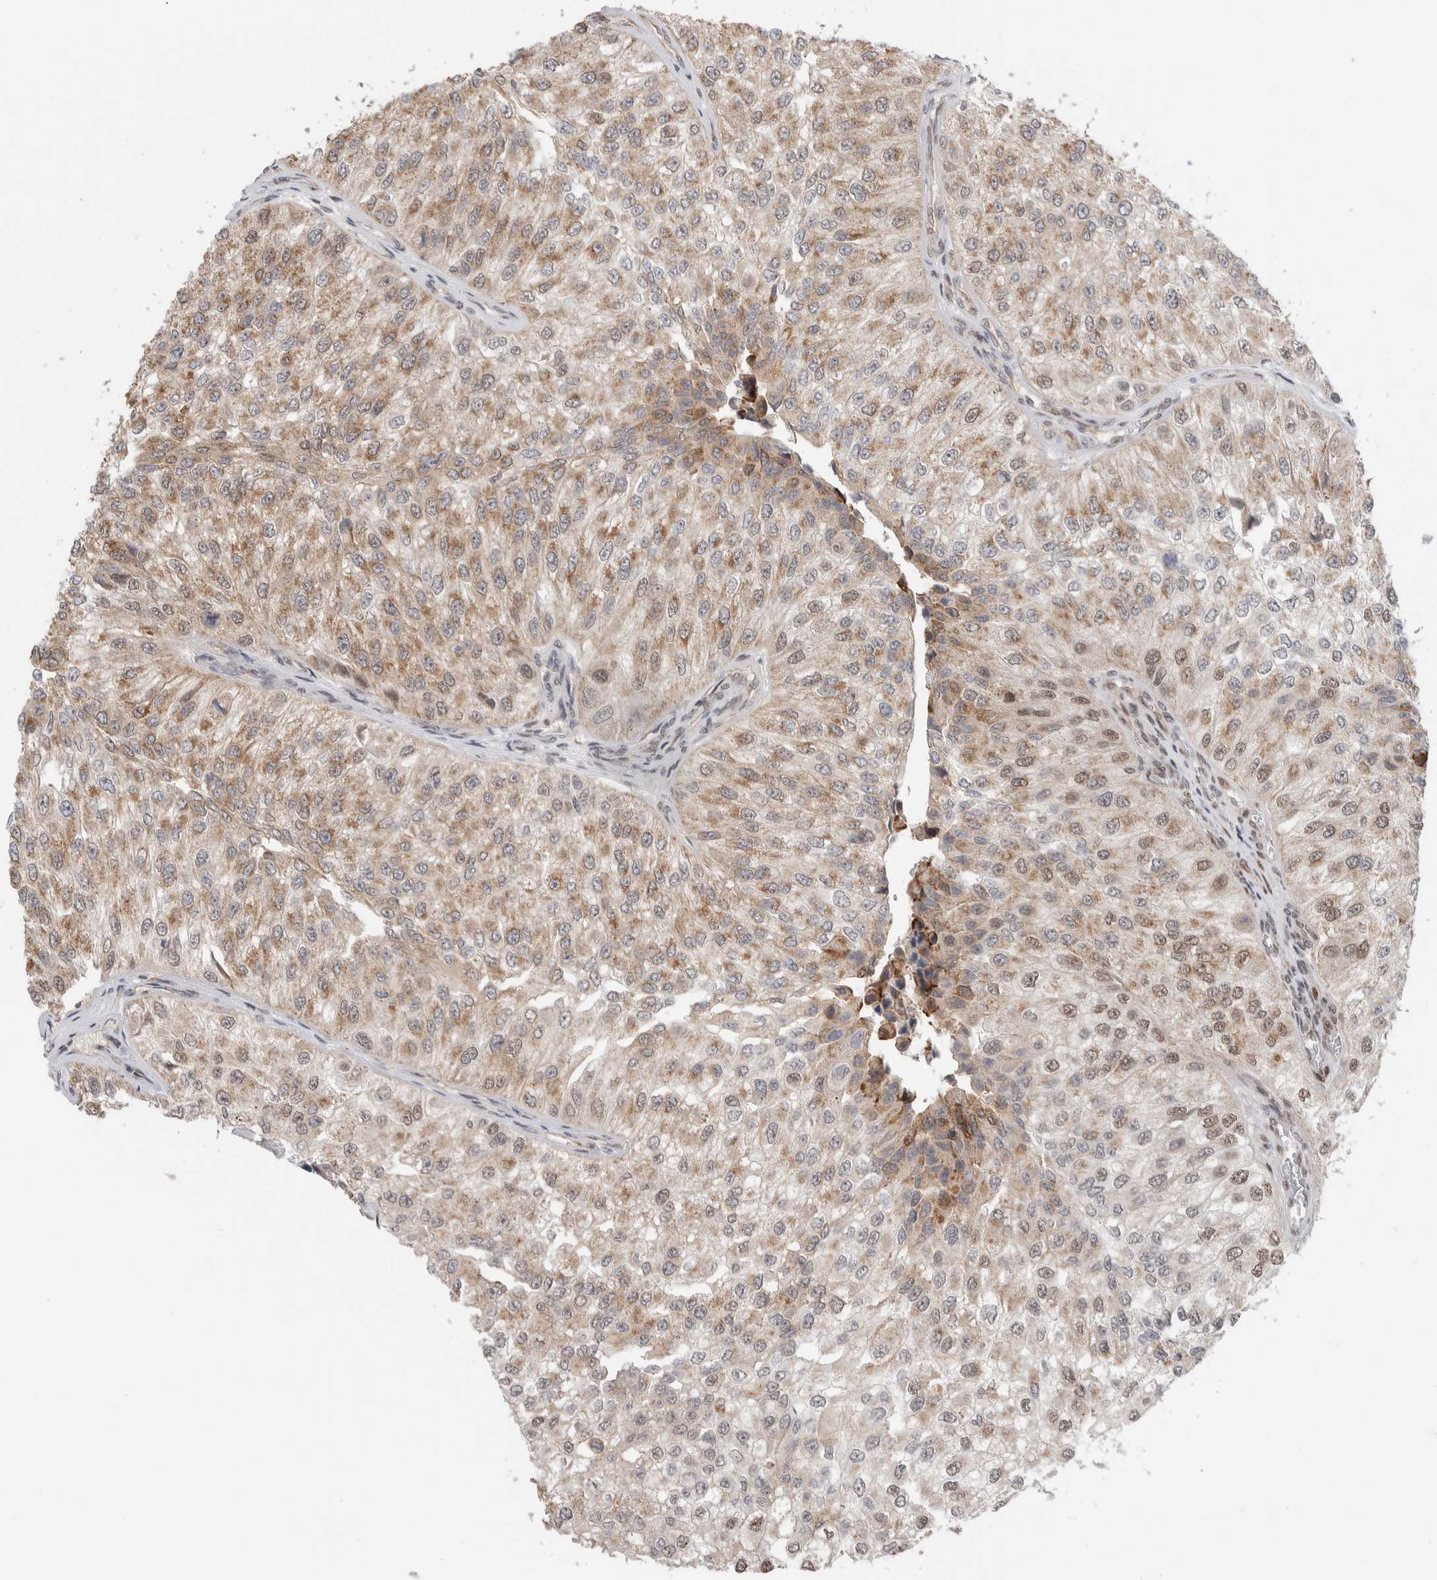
{"staining": {"intensity": "weak", "quantity": ">75%", "location": "cytoplasmic/membranous,nuclear"}, "tissue": "urothelial cancer", "cell_type": "Tumor cells", "image_type": "cancer", "snomed": [{"axis": "morphology", "description": "Urothelial carcinoma, High grade"}, {"axis": "topography", "description": "Kidney"}, {"axis": "topography", "description": "Urinary bladder"}], "caption": "This image exhibits immunohistochemistry (IHC) staining of high-grade urothelial carcinoma, with low weak cytoplasmic/membranous and nuclear staining in about >75% of tumor cells.", "gene": "TNRC18", "patient": {"sex": "male", "age": 77}}